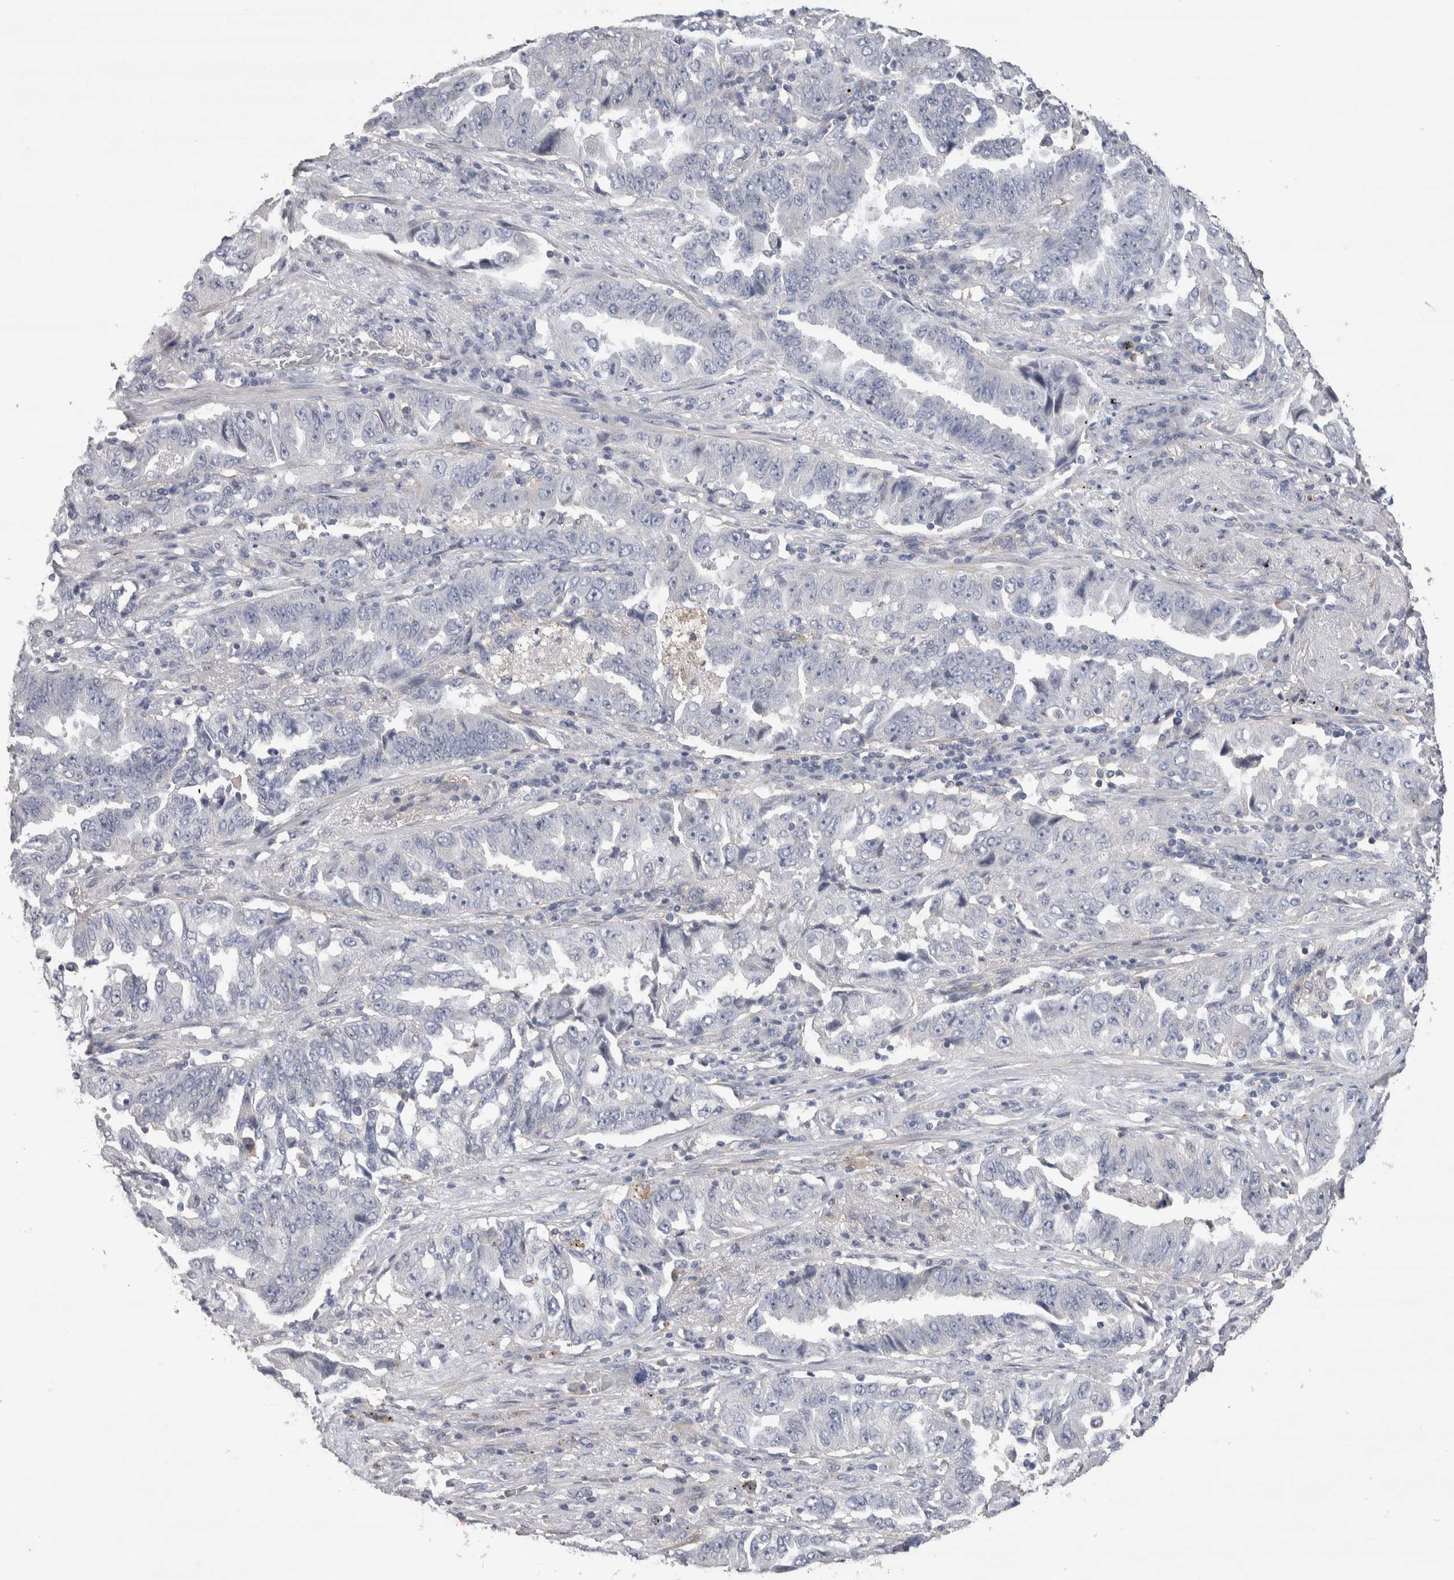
{"staining": {"intensity": "negative", "quantity": "none", "location": "none"}, "tissue": "lung cancer", "cell_type": "Tumor cells", "image_type": "cancer", "snomed": [{"axis": "morphology", "description": "Adenocarcinoma, NOS"}, {"axis": "topography", "description": "Lung"}], "caption": "DAB (3,3'-diaminobenzidine) immunohistochemical staining of human lung cancer demonstrates no significant positivity in tumor cells. (DAB immunohistochemistry (IHC), high magnification).", "gene": "GCNA", "patient": {"sex": "female", "age": 51}}